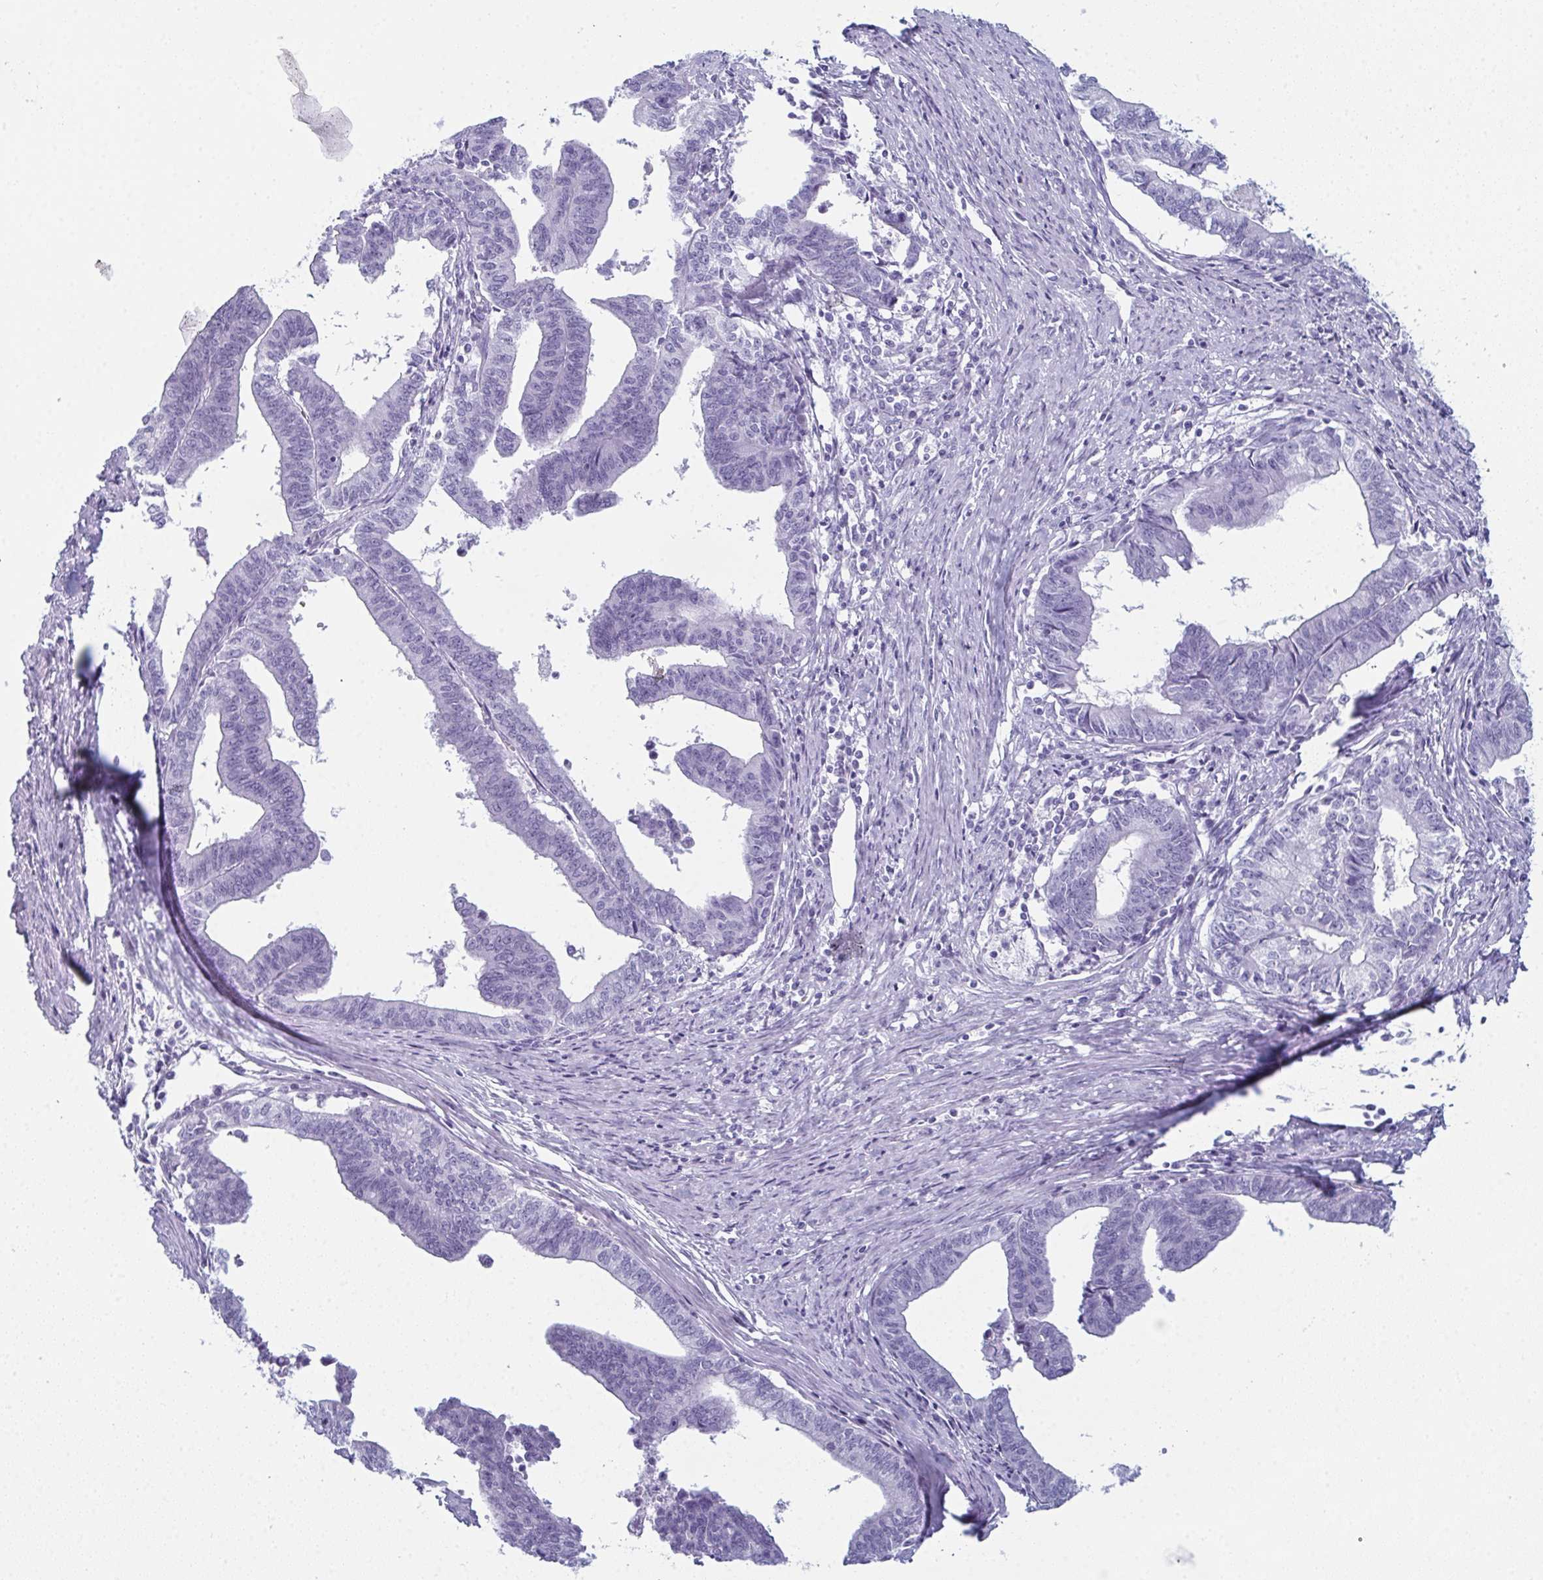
{"staining": {"intensity": "negative", "quantity": "none", "location": "none"}, "tissue": "endometrial cancer", "cell_type": "Tumor cells", "image_type": "cancer", "snomed": [{"axis": "morphology", "description": "Adenocarcinoma, NOS"}, {"axis": "topography", "description": "Endometrium"}], "caption": "This is an immunohistochemistry (IHC) micrograph of endometrial cancer. There is no positivity in tumor cells.", "gene": "ENKUR", "patient": {"sex": "female", "age": 65}}